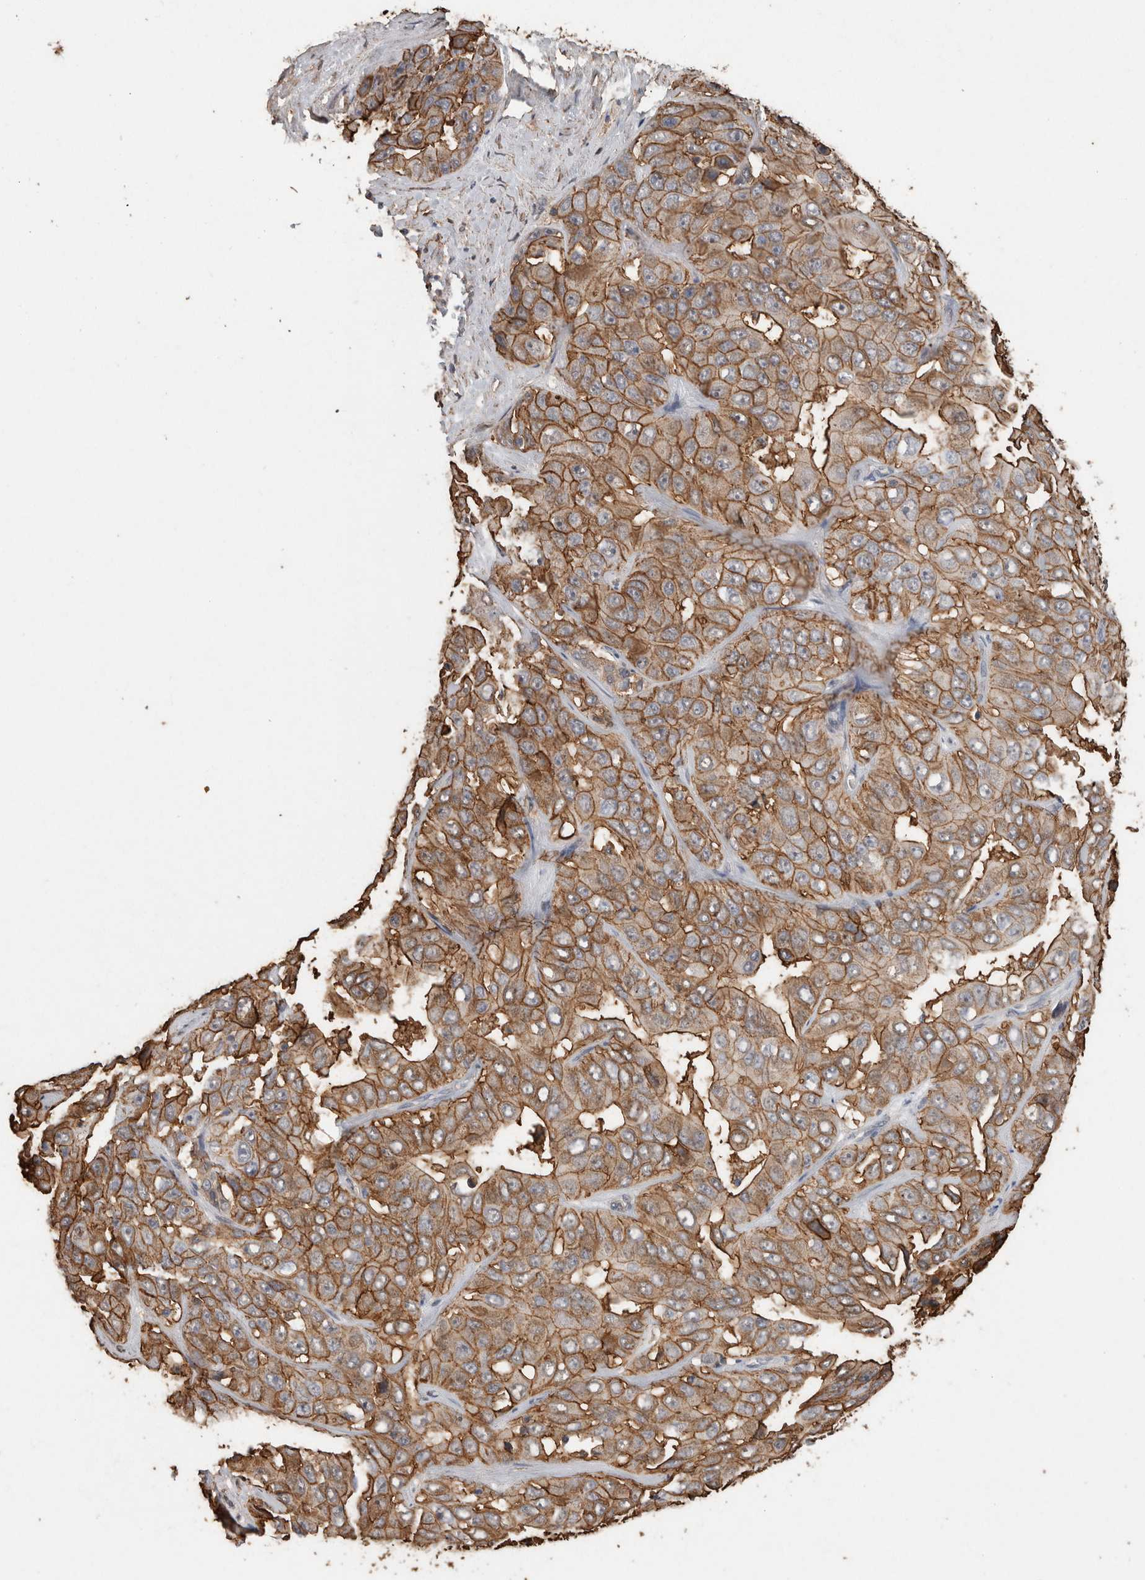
{"staining": {"intensity": "moderate", "quantity": ">75%", "location": "cytoplasmic/membranous"}, "tissue": "liver cancer", "cell_type": "Tumor cells", "image_type": "cancer", "snomed": [{"axis": "morphology", "description": "Cholangiocarcinoma"}, {"axis": "topography", "description": "Liver"}], "caption": "Protein staining of liver cholangiocarcinoma tissue exhibits moderate cytoplasmic/membranous expression in approximately >75% of tumor cells.", "gene": "S100A10", "patient": {"sex": "female", "age": 52}}